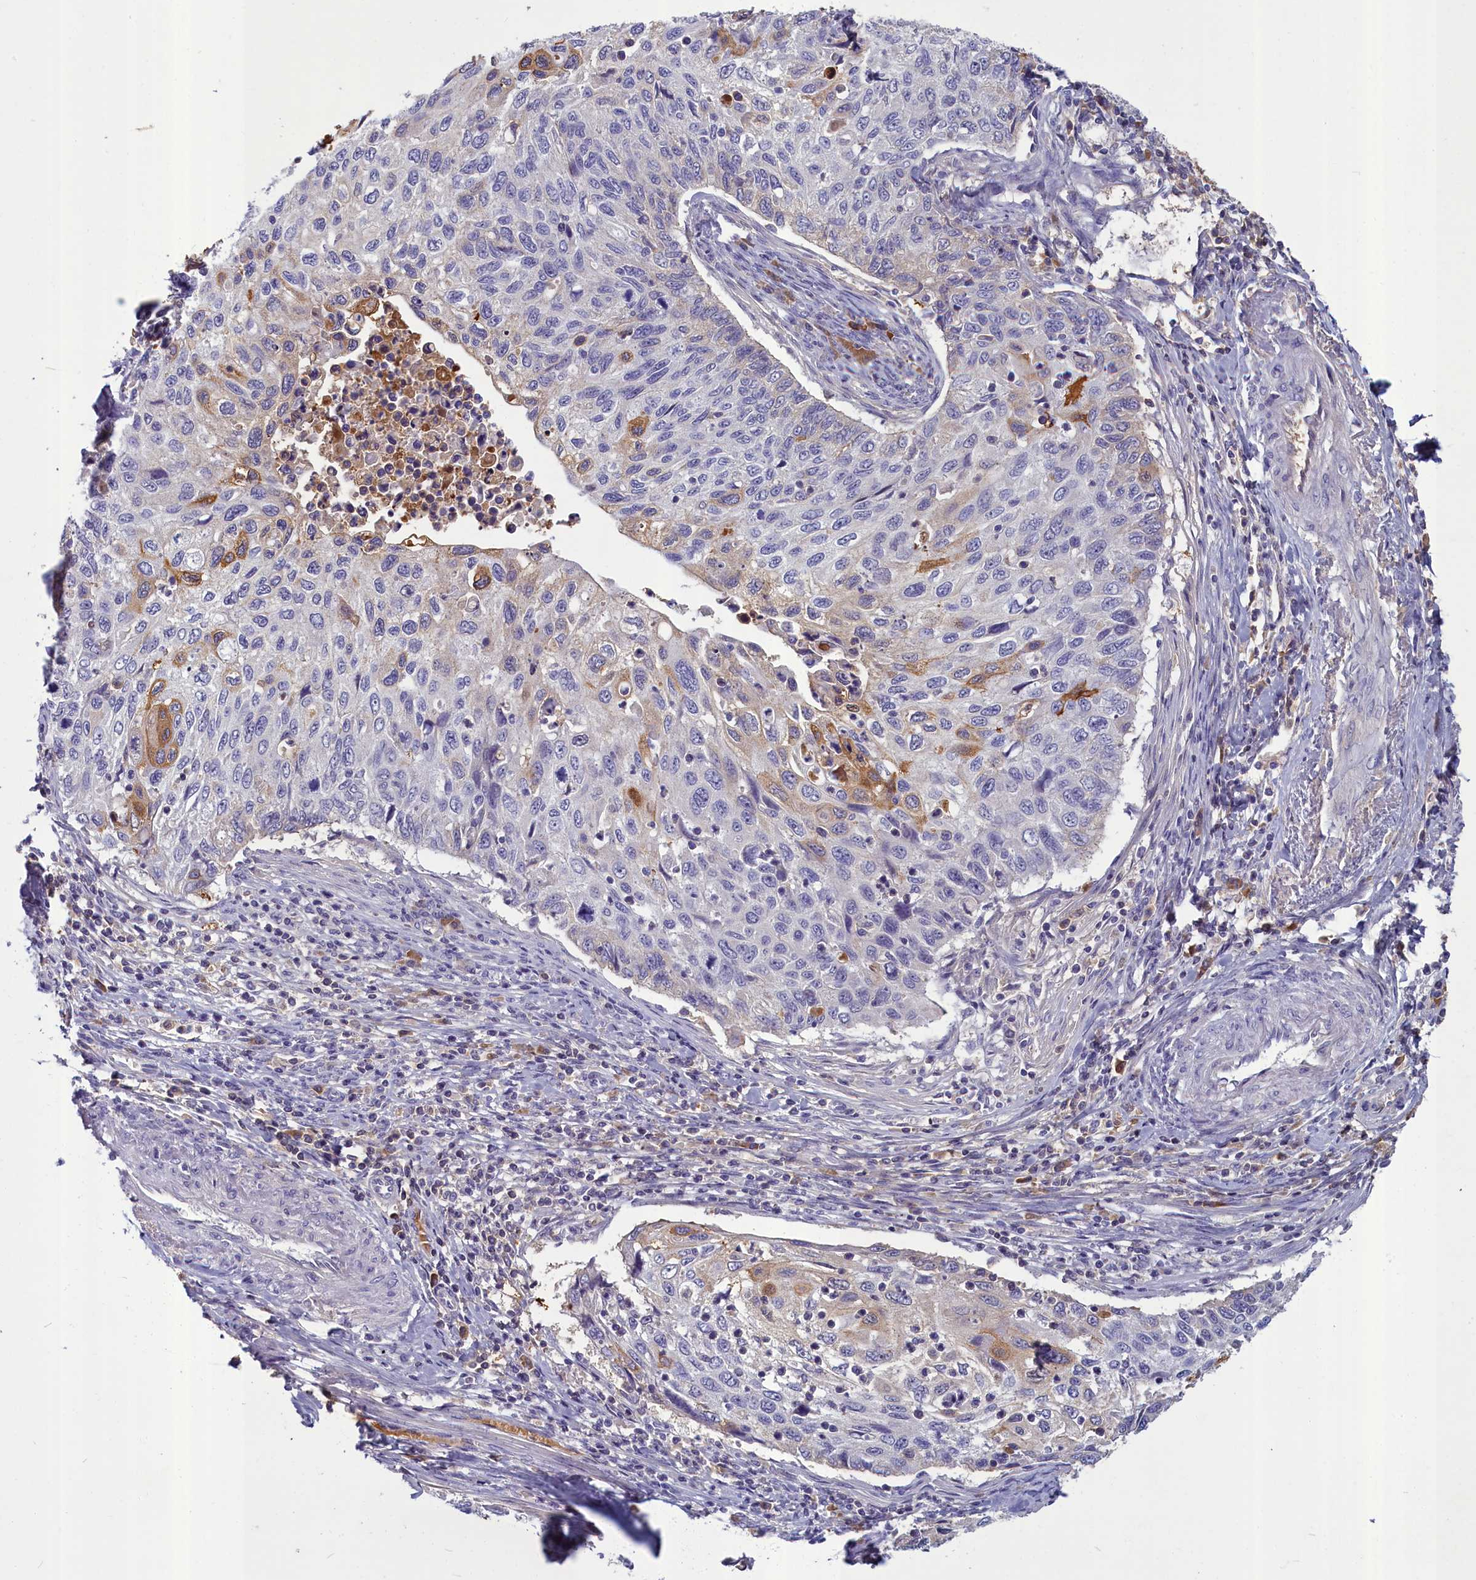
{"staining": {"intensity": "moderate", "quantity": "<25%", "location": "cytoplasmic/membranous"}, "tissue": "cervical cancer", "cell_type": "Tumor cells", "image_type": "cancer", "snomed": [{"axis": "morphology", "description": "Squamous cell carcinoma, NOS"}, {"axis": "topography", "description": "Cervix"}], "caption": "High-power microscopy captured an immunohistochemistry (IHC) micrograph of cervical cancer (squamous cell carcinoma), revealing moderate cytoplasmic/membranous positivity in about <25% of tumor cells.", "gene": "SV2C", "patient": {"sex": "female", "age": 70}}